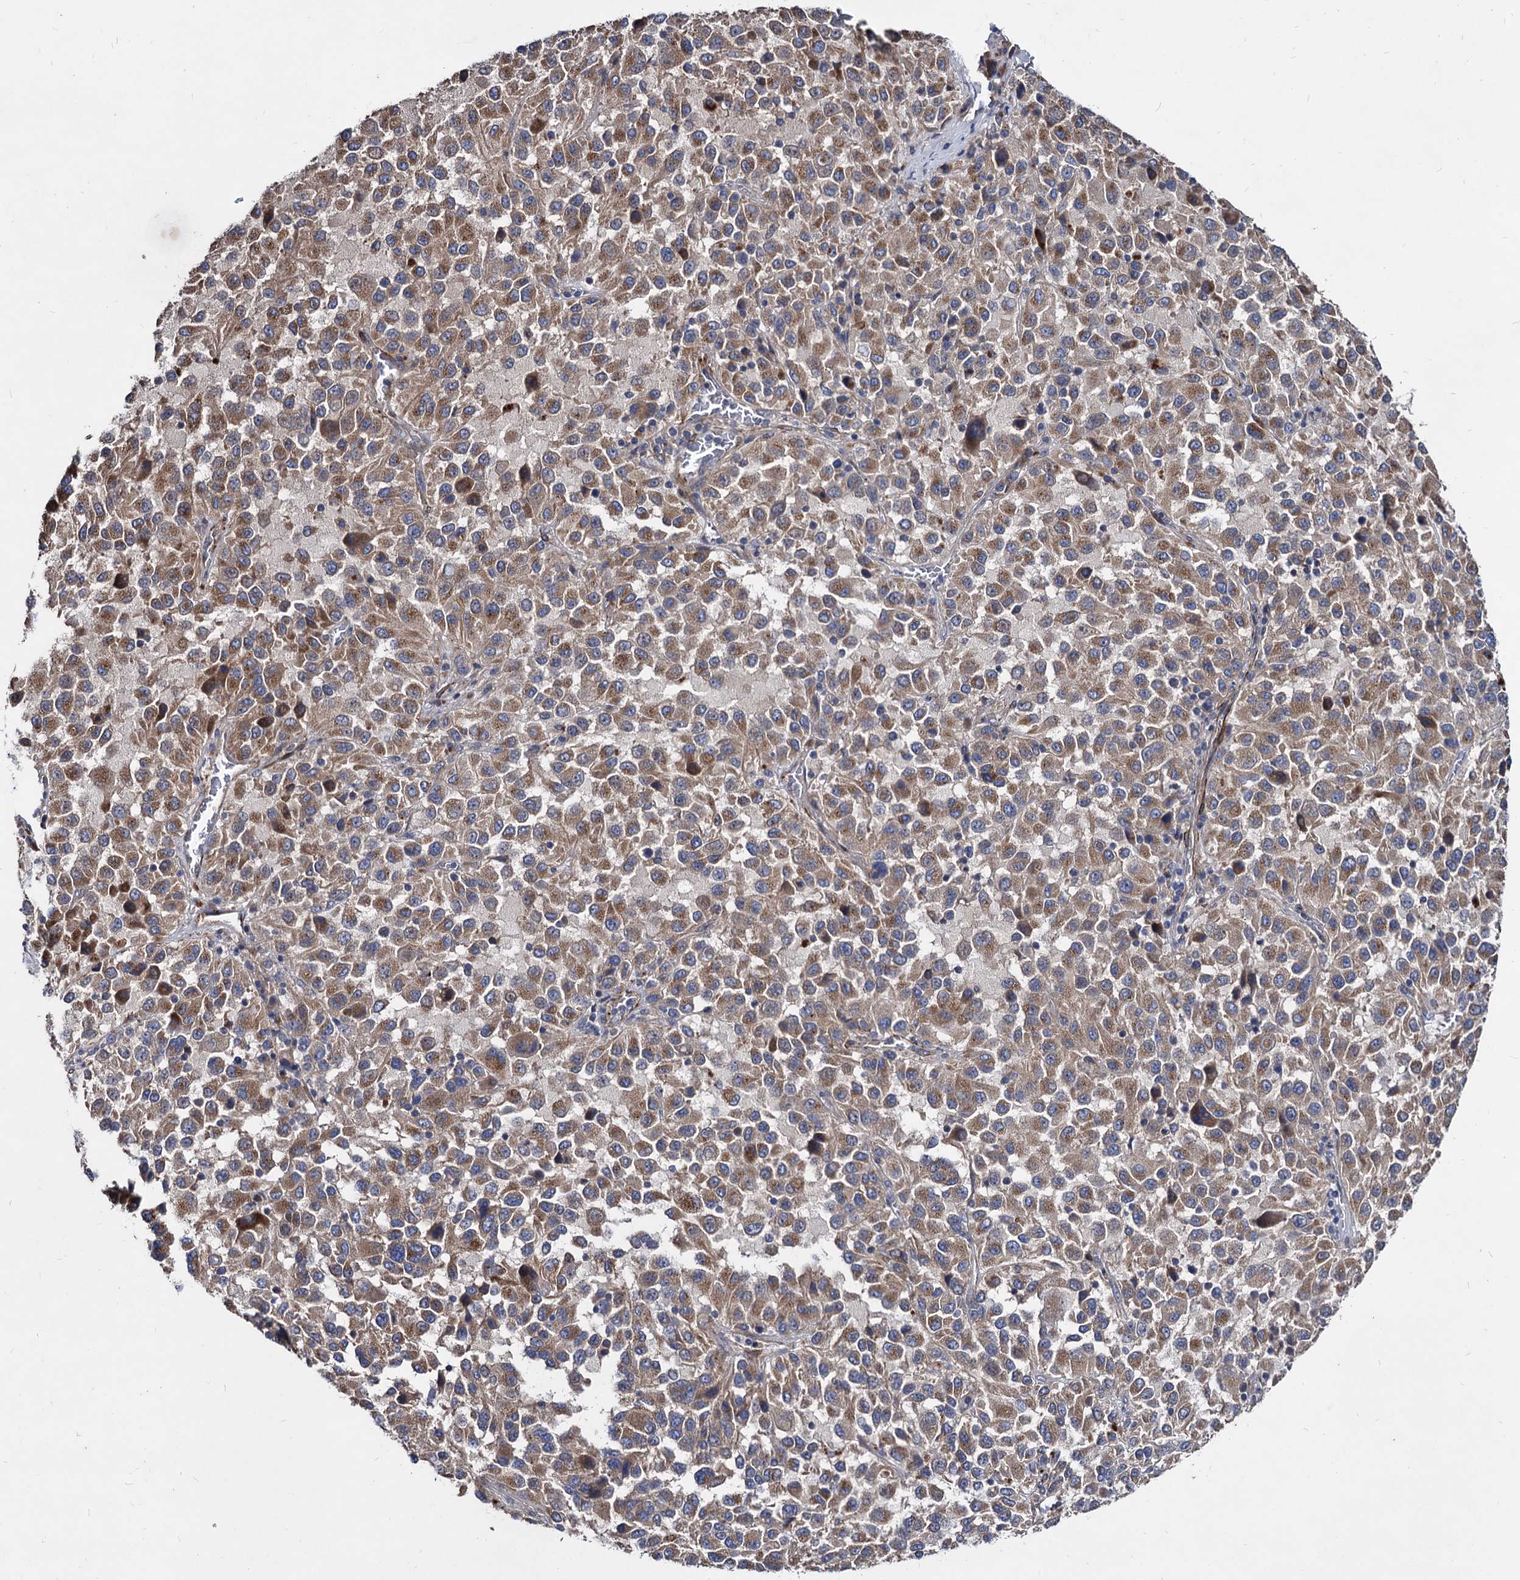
{"staining": {"intensity": "moderate", "quantity": ">75%", "location": "cytoplasmic/membranous"}, "tissue": "melanoma", "cell_type": "Tumor cells", "image_type": "cancer", "snomed": [{"axis": "morphology", "description": "Malignant melanoma, Metastatic site"}, {"axis": "topography", "description": "Lung"}], "caption": "Tumor cells exhibit medium levels of moderate cytoplasmic/membranous expression in approximately >75% of cells in malignant melanoma (metastatic site).", "gene": "WDR11", "patient": {"sex": "male", "age": 64}}